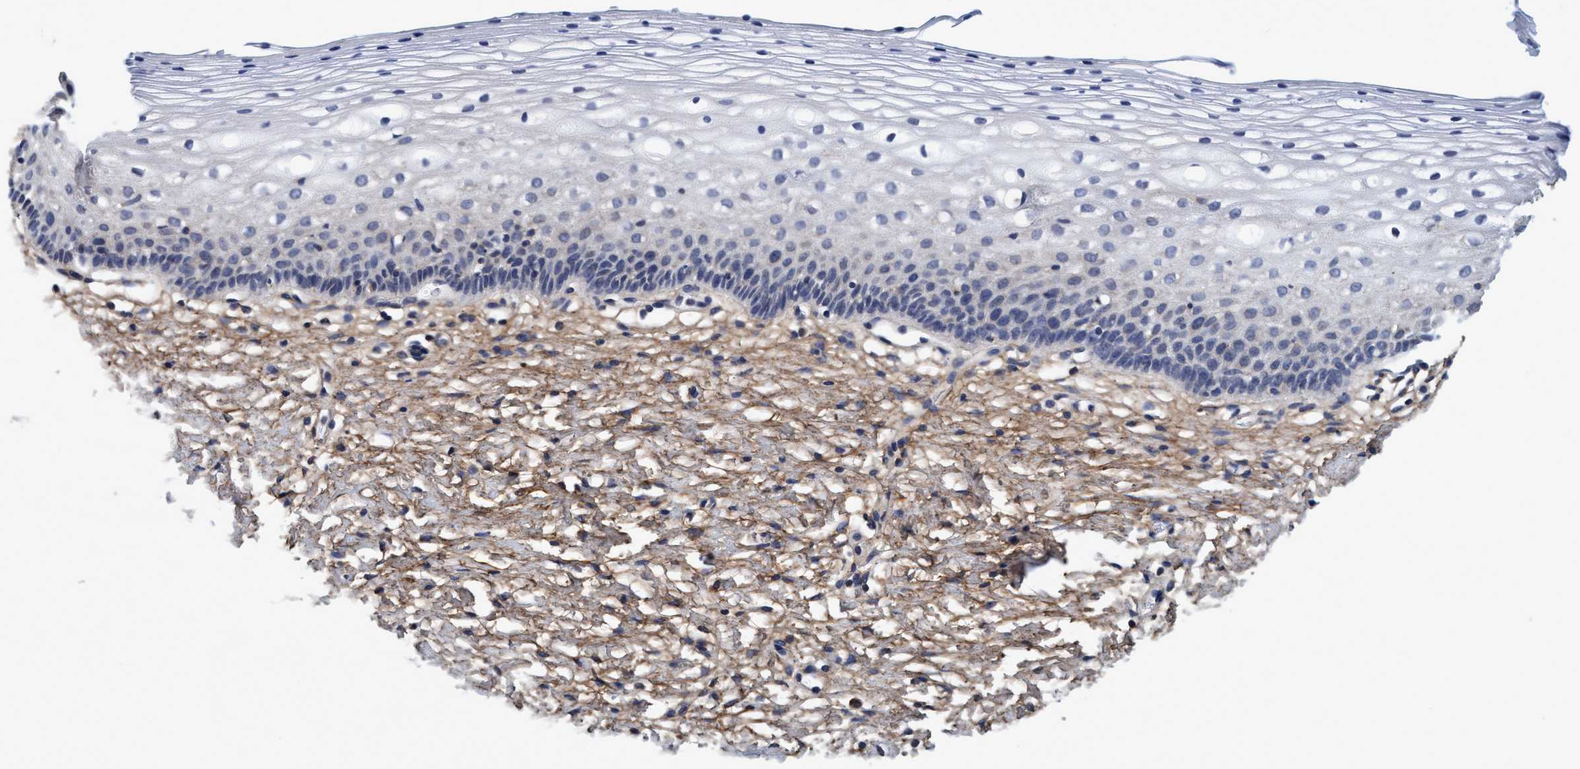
{"staining": {"intensity": "negative", "quantity": "none", "location": "none"}, "tissue": "cervix", "cell_type": "Glandular cells", "image_type": "normal", "snomed": [{"axis": "morphology", "description": "Normal tissue, NOS"}, {"axis": "topography", "description": "Cervix"}], "caption": "DAB immunohistochemical staining of unremarkable human cervix displays no significant positivity in glandular cells. (Brightfield microscopy of DAB IHC at high magnification).", "gene": "CALCOCO2", "patient": {"sex": "female", "age": 72}}